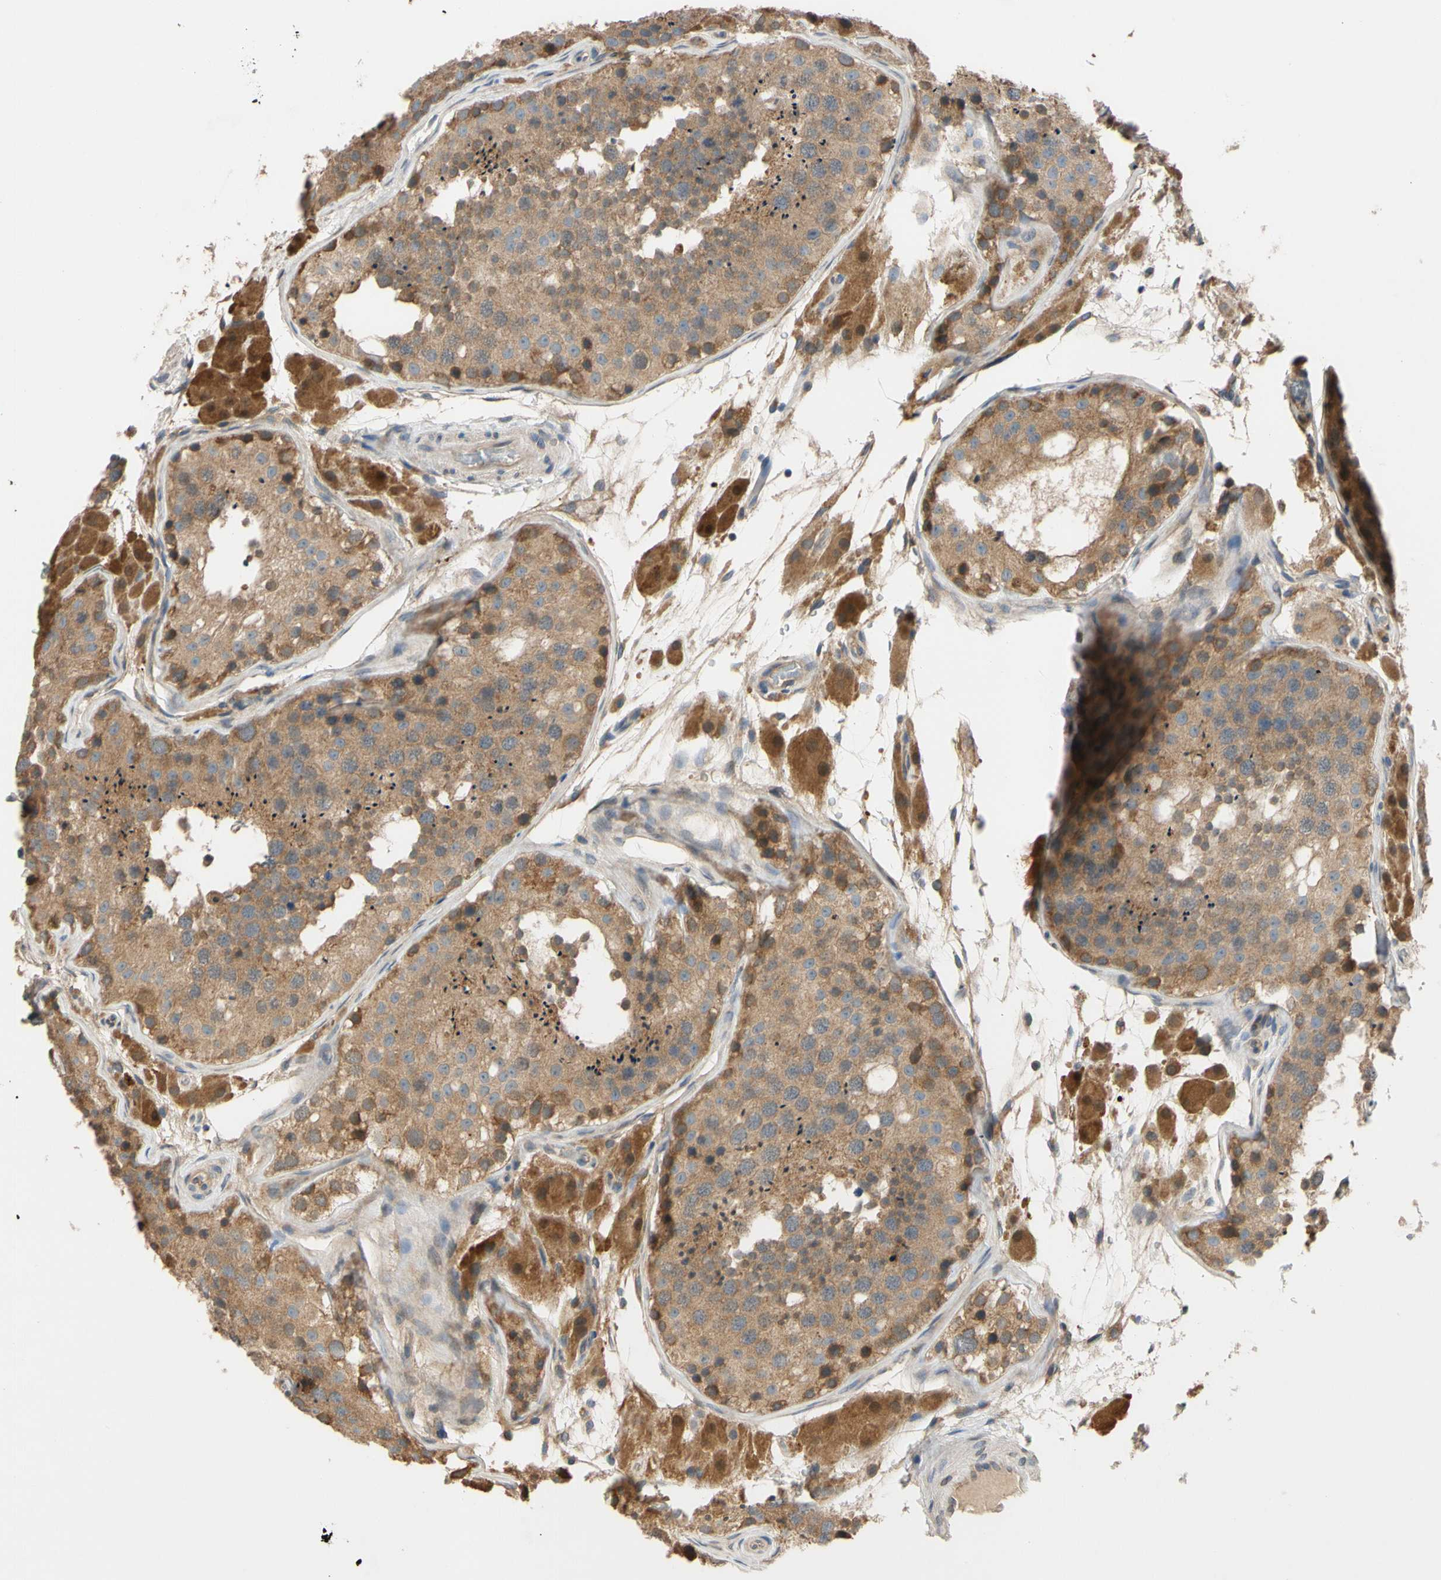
{"staining": {"intensity": "moderate", "quantity": ">75%", "location": "cytoplasmic/membranous"}, "tissue": "testis", "cell_type": "Cells in seminiferous ducts", "image_type": "normal", "snomed": [{"axis": "morphology", "description": "Normal tissue, NOS"}, {"axis": "topography", "description": "Testis"}], "caption": "This photomicrograph displays immunohistochemistry staining of benign human testis, with medium moderate cytoplasmic/membranous staining in about >75% of cells in seminiferous ducts.", "gene": "MBTPS2", "patient": {"sex": "male", "age": 26}}